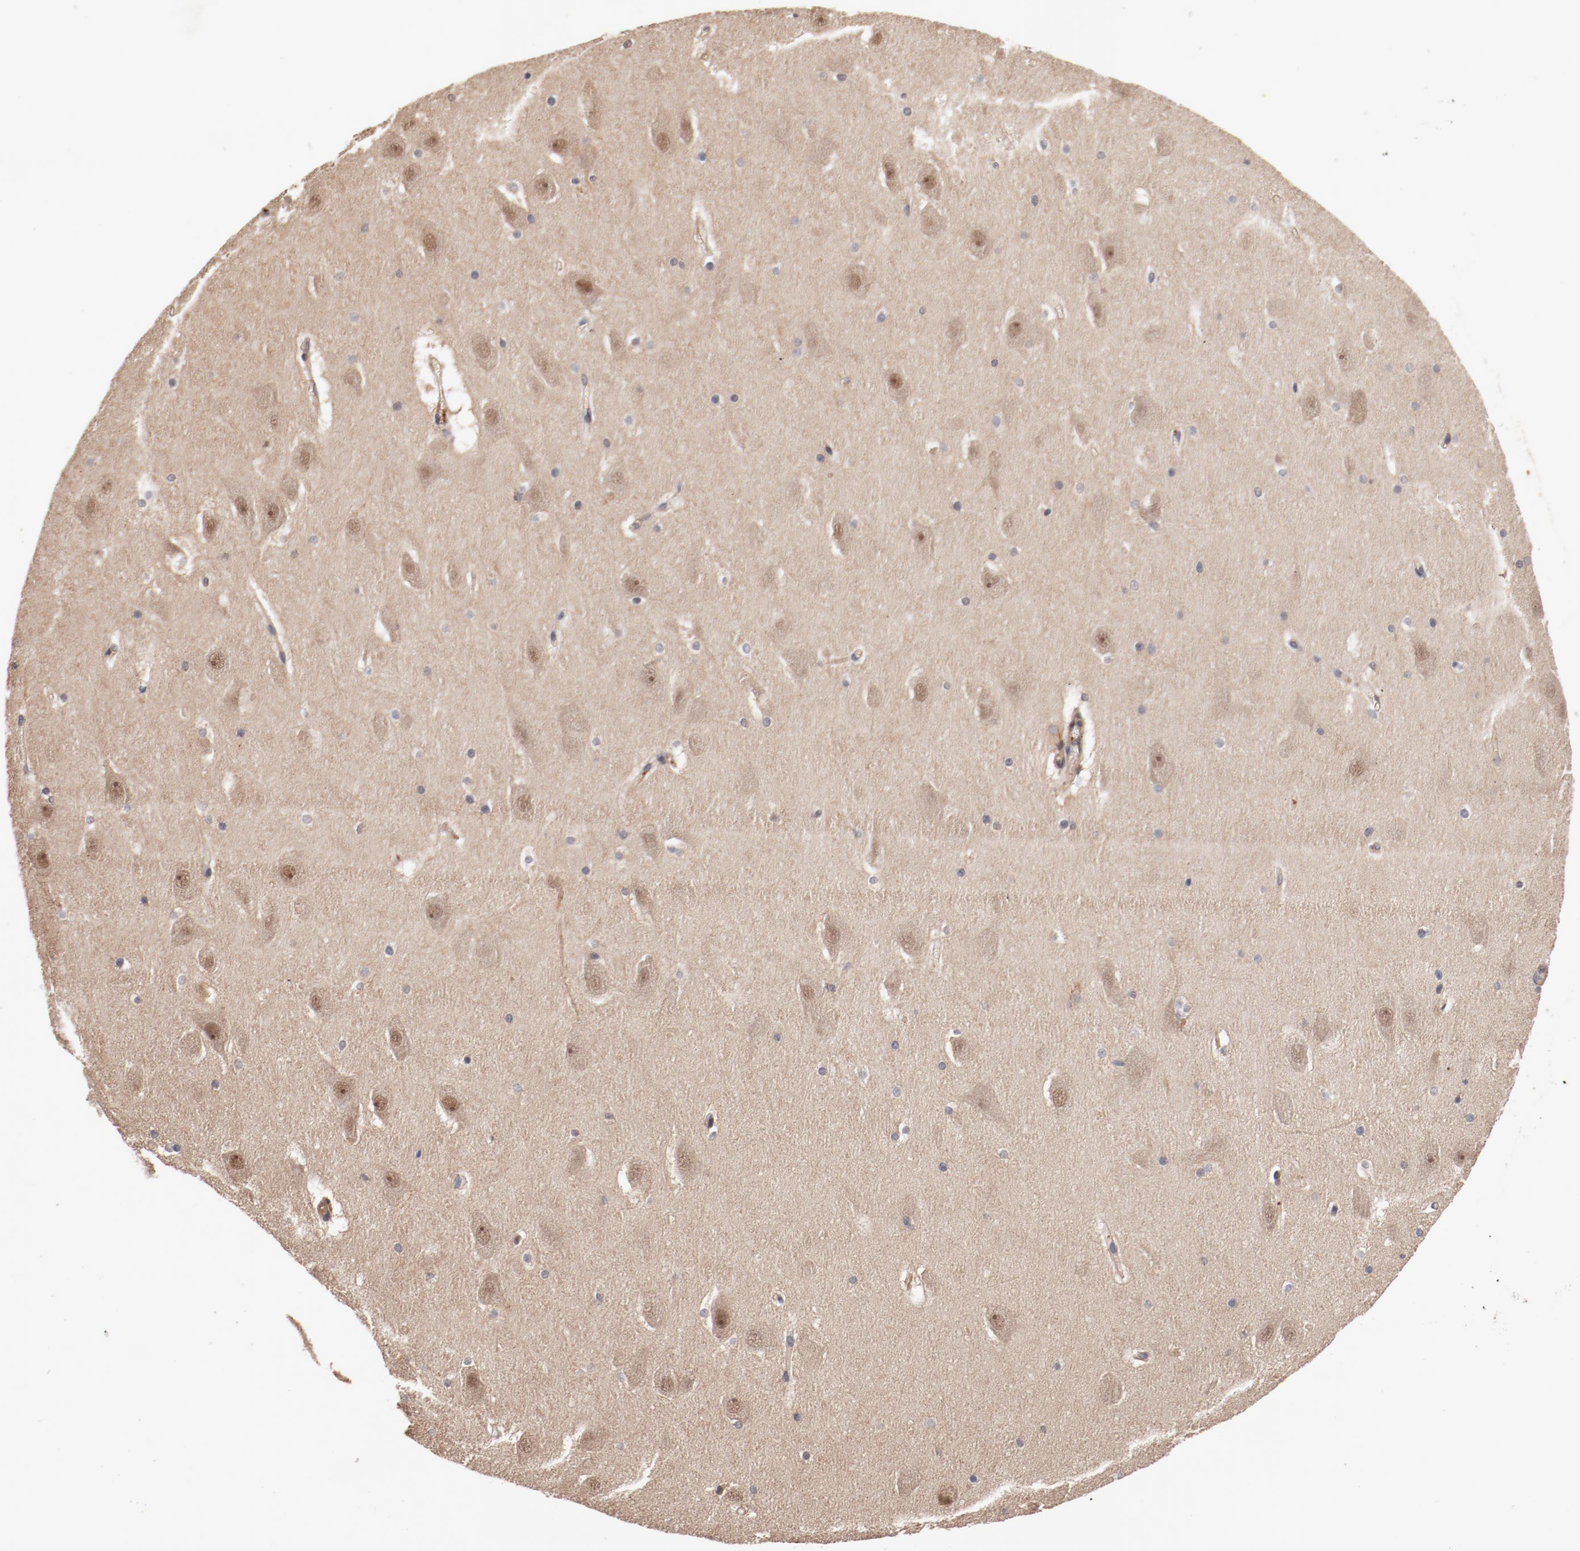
{"staining": {"intensity": "weak", "quantity": "25%-75%", "location": "cytoplasmic/membranous"}, "tissue": "hippocampus", "cell_type": "Glial cells", "image_type": "normal", "snomed": [{"axis": "morphology", "description": "Normal tissue, NOS"}, {"axis": "topography", "description": "Hippocampus"}], "caption": "Immunohistochemistry (IHC) image of benign human hippocampus stained for a protein (brown), which reveals low levels of weak cytoplasmic/membranous positivity in approximately 25%-75% of glial cells.", "gene": "GUF1", "patient": {"sex": "male", "age": 45}}